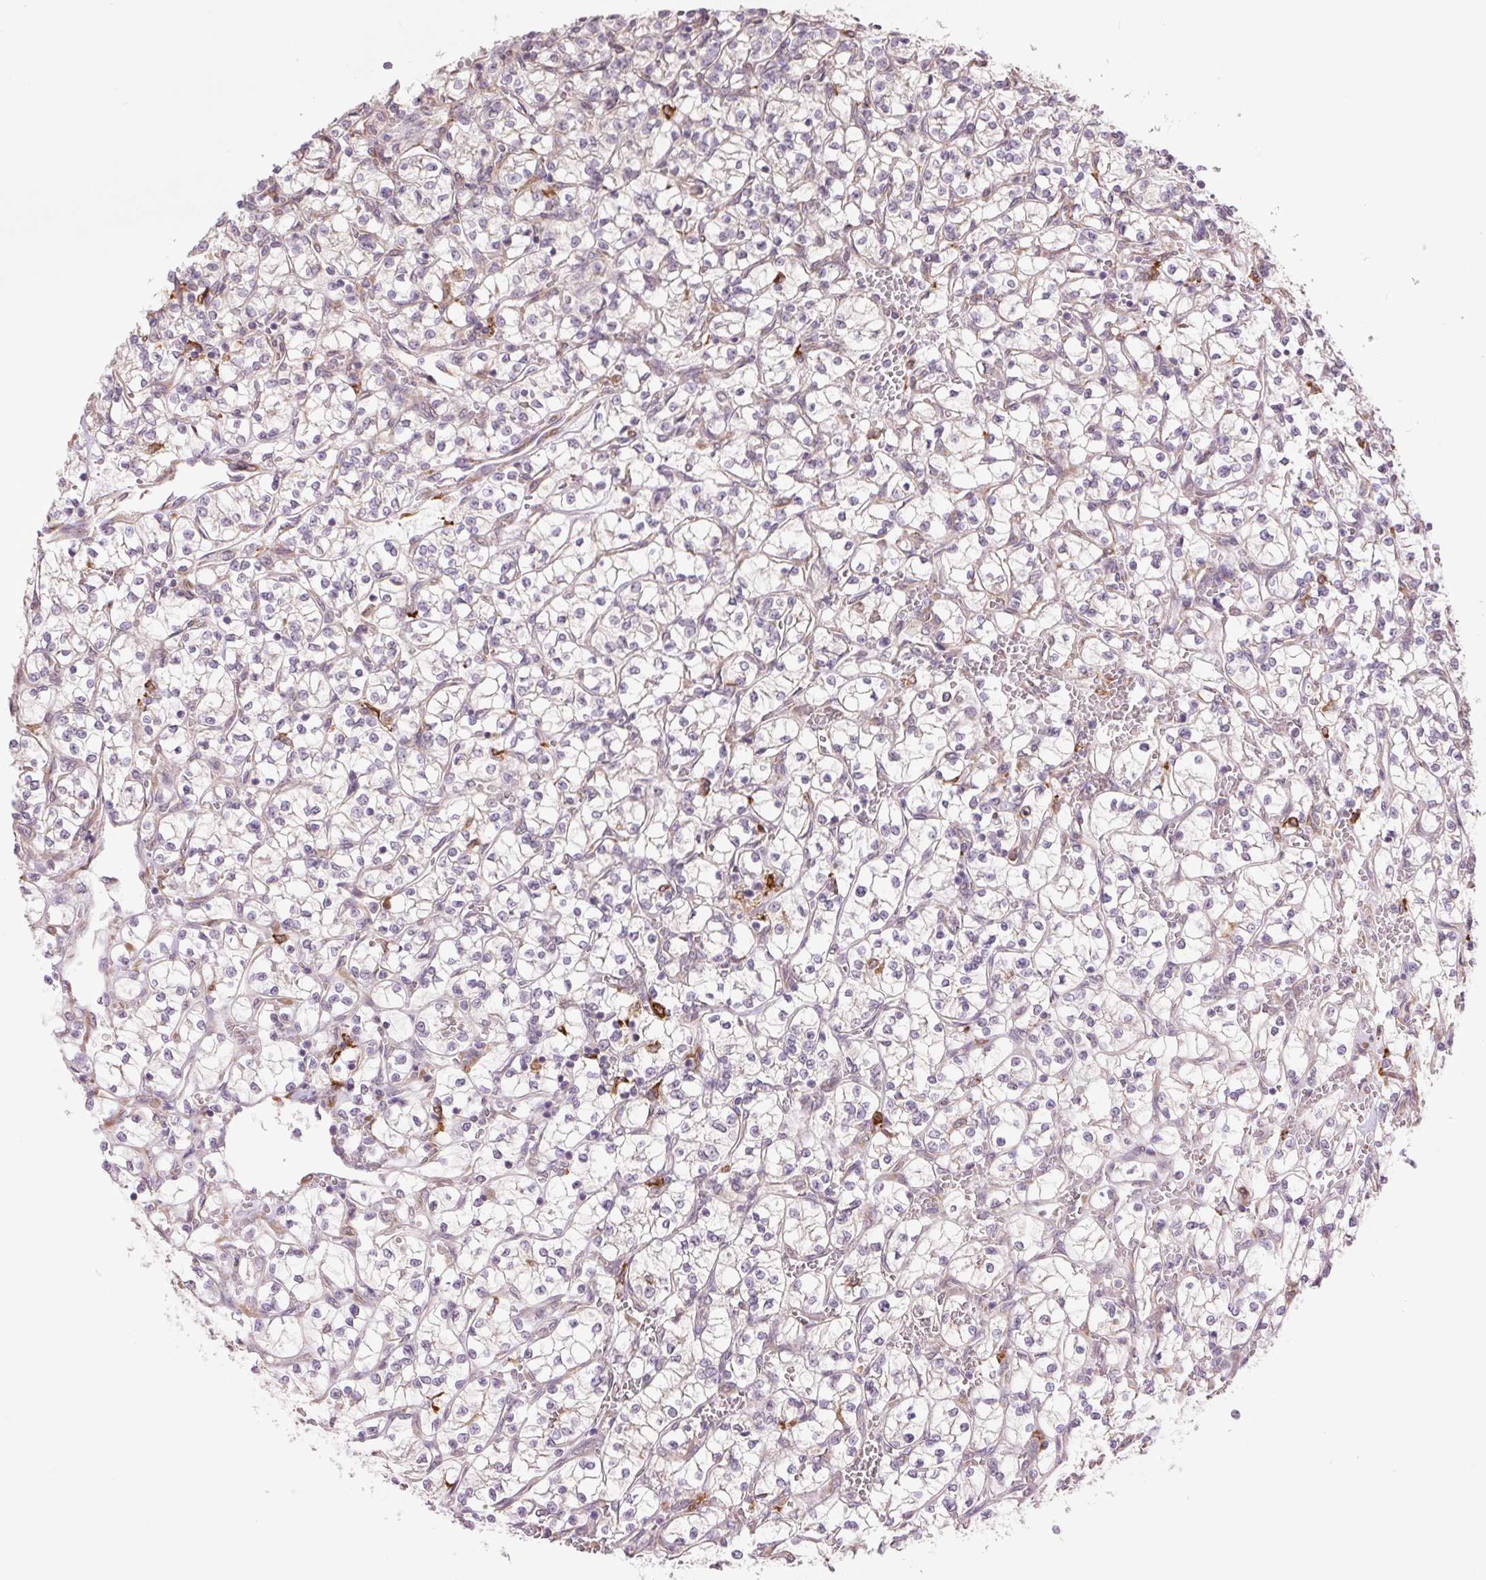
{"staining": {"intensity": "negative", "quantity": "none", "location": "none"}, "tissue": "renal cancer", "cell_type": "Tumor cells", "image_type": "cancer", "snomed": [{"axis": "morphology", "description": "Adenocarcinoma, NOS"}, {"axis": "topography", "description": "Kidney"}], "caption": "This is an IHC image of human adenocarcinoma (renal). There is no positivity in tumor cells.", "gene": "METTL17", "patient": {"sex": "female", "age": 64}}